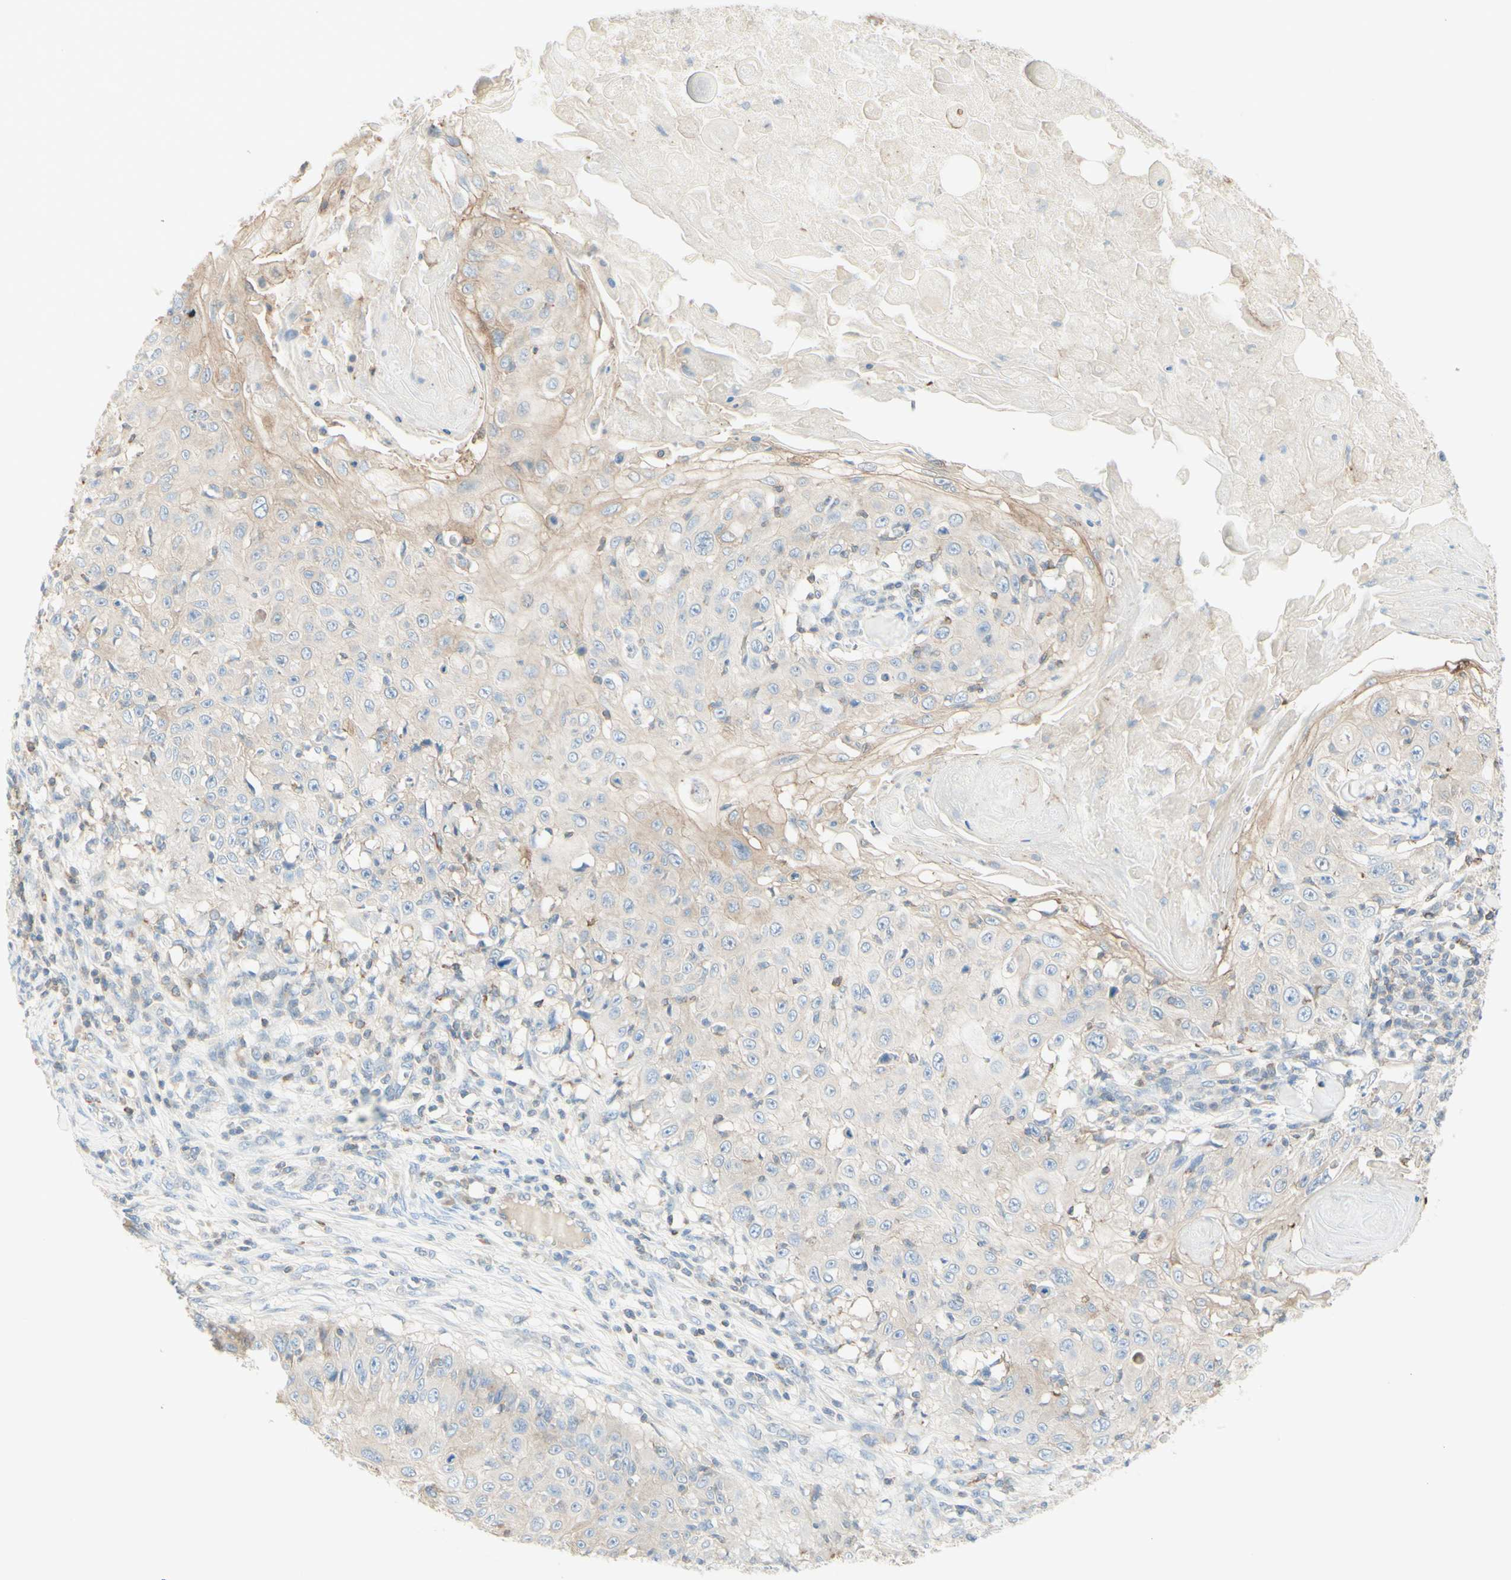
{"staining": {"intensity": "weak", "quantity": "25%-75%", "location": "cytoplasmic/membranous"}, "tissue": "skin cancer", "cell_type": "Tumor cells", "image_type": "cancer", "snomed": [{"axis": "morphology", "description": "Squamous cell carcinoma, NOS"}, {"axis": "topography", "description": "Skin"}], "caption": "About 25%-75% of tumor cells in human squamous cell carcinoma (skin) exhibit weak cytoplasmic/membranous protein expression as visualized by brown immunohistochemical staining.", "gene": "MTM1", "patient": {"sex": "male", "age": 86}}